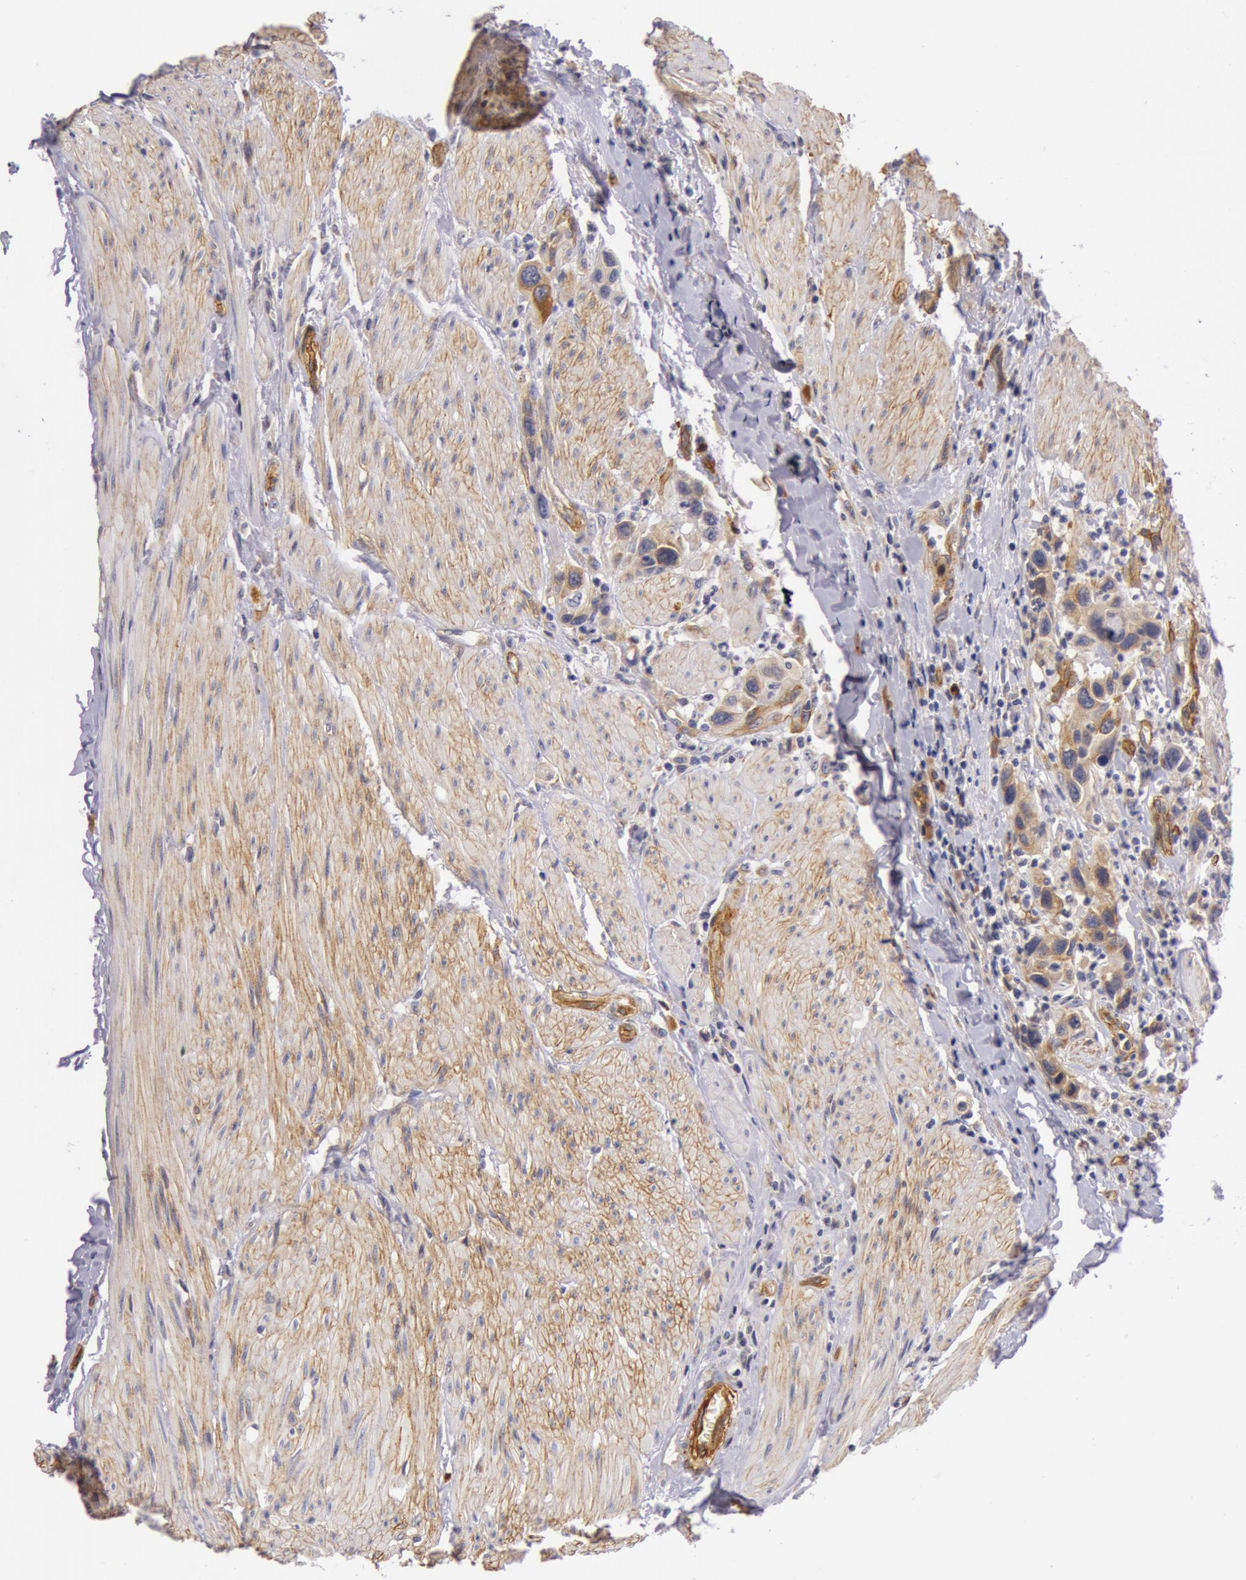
{"staining": {"intensity": "weak", "quantity": ">75%", "location": "cytoplasmic/membranous"}, "tissue": "urothelial cancer", "cell_type": "Tumor cells", "image_type": "cancer", "snomed": [{"axis": "morphology", "description": "Urothelial carcinoma, High grade"}, {"axis": "topography", "description": "Urinary bladder"}], "caption": "A low amount of weak cytoplasmic/membranous positivity is seen in approximately >75% of tumor cells in urothelial cancer tissue.", "gene": "IL23A", "patient": {"sex": "male", "age": 66}}